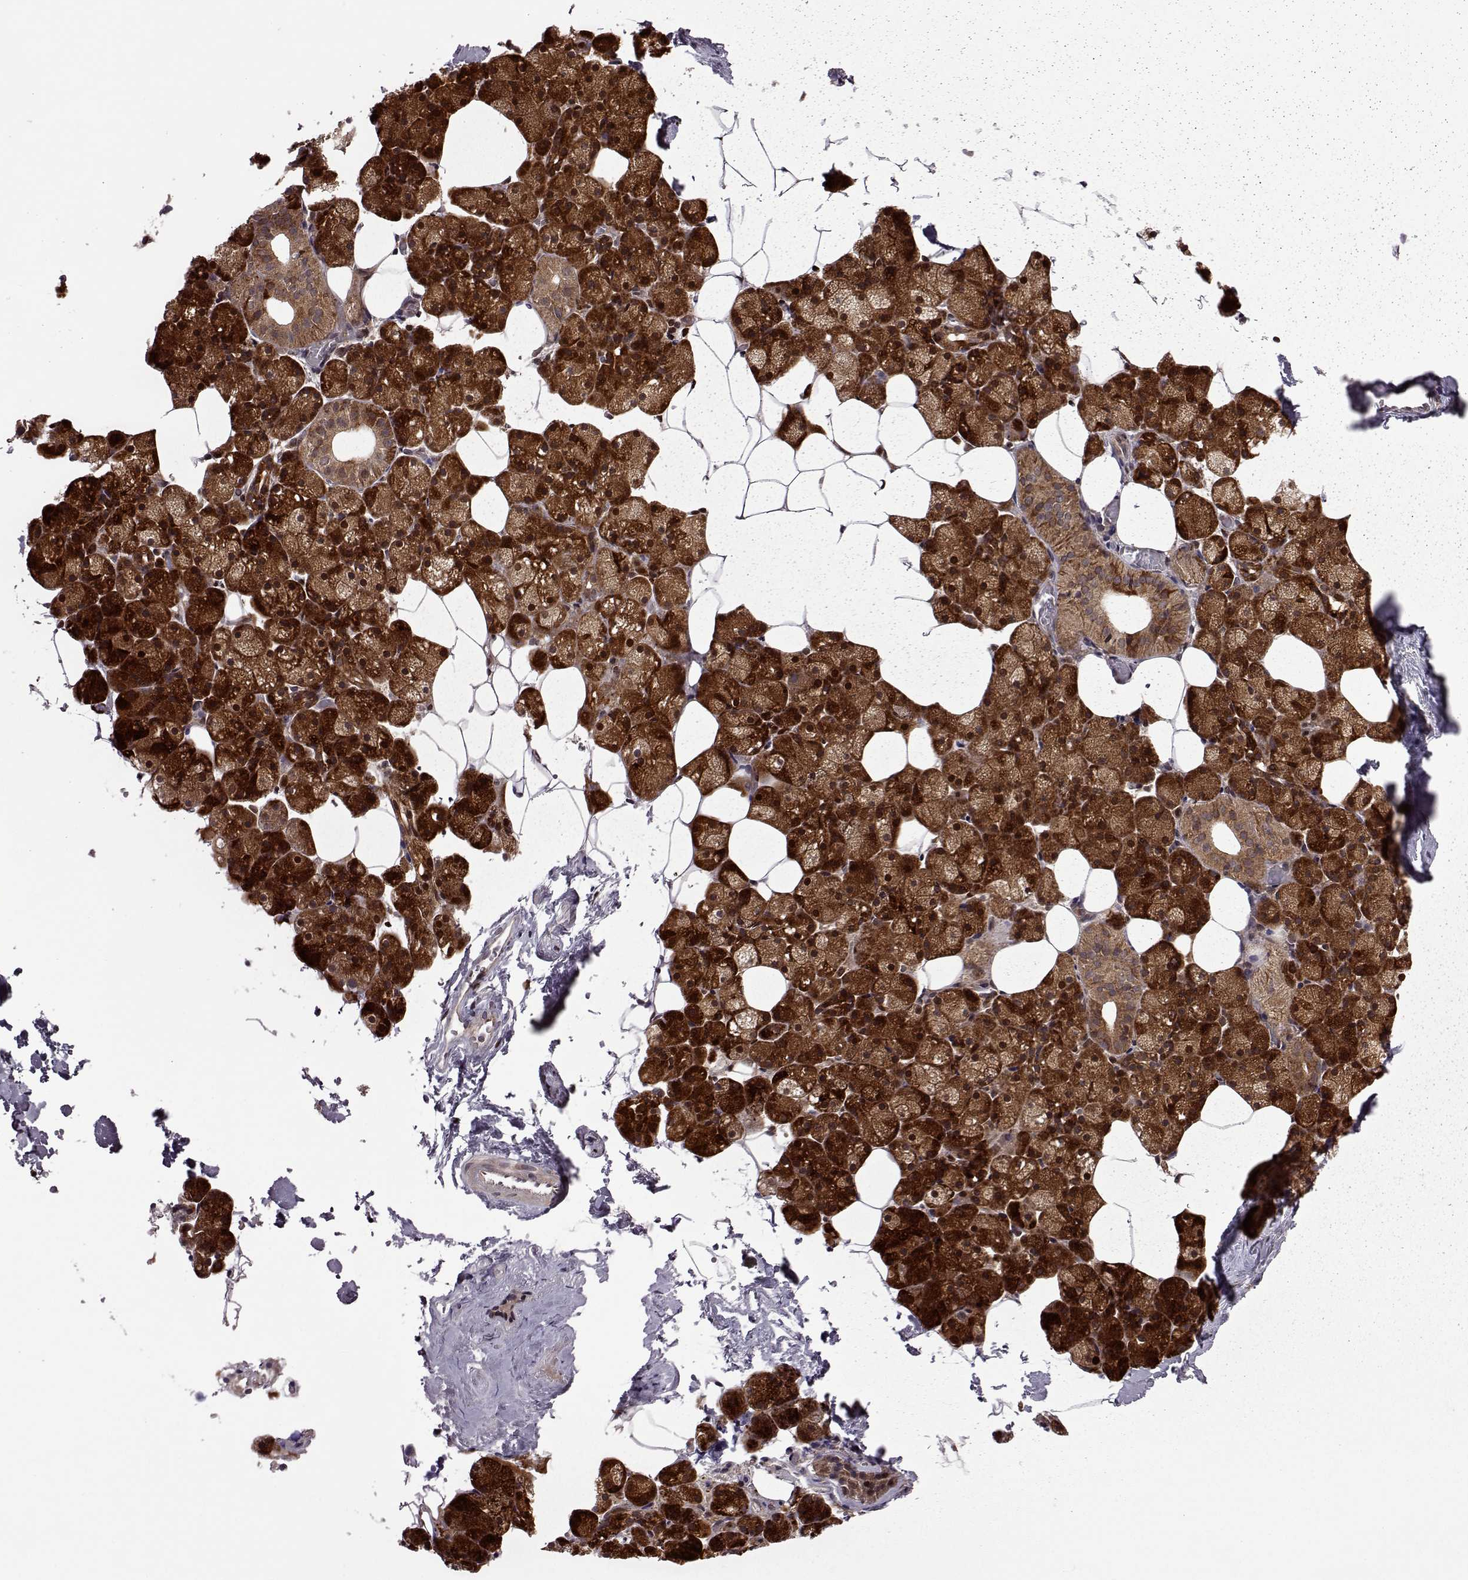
{"staining": {"intensity": "strong", "quantity": ">75%", "location": "cytoplasmic/membranous"}, "tissue": "salivary gland", "cell_type": "Glandular cells", "image_type": "normal", "snomed": [{"axis": "morphology", "description": "Normal tissue, NOS"}, {"axis": "topography", "description": "Salivary gland"}], "caption": "IHC histopathology image of unremarkable salivary gland: human salivary gland stained using immunohistochemistry (IHC) displays high levels of strong protein expression localized specifically in the cytoplasmic/membranous of glandular cells, appearing as a cytoplasmic/membranous brown color.", "gene": "URI1", "patient": {"sex": "male", "age": 38}}